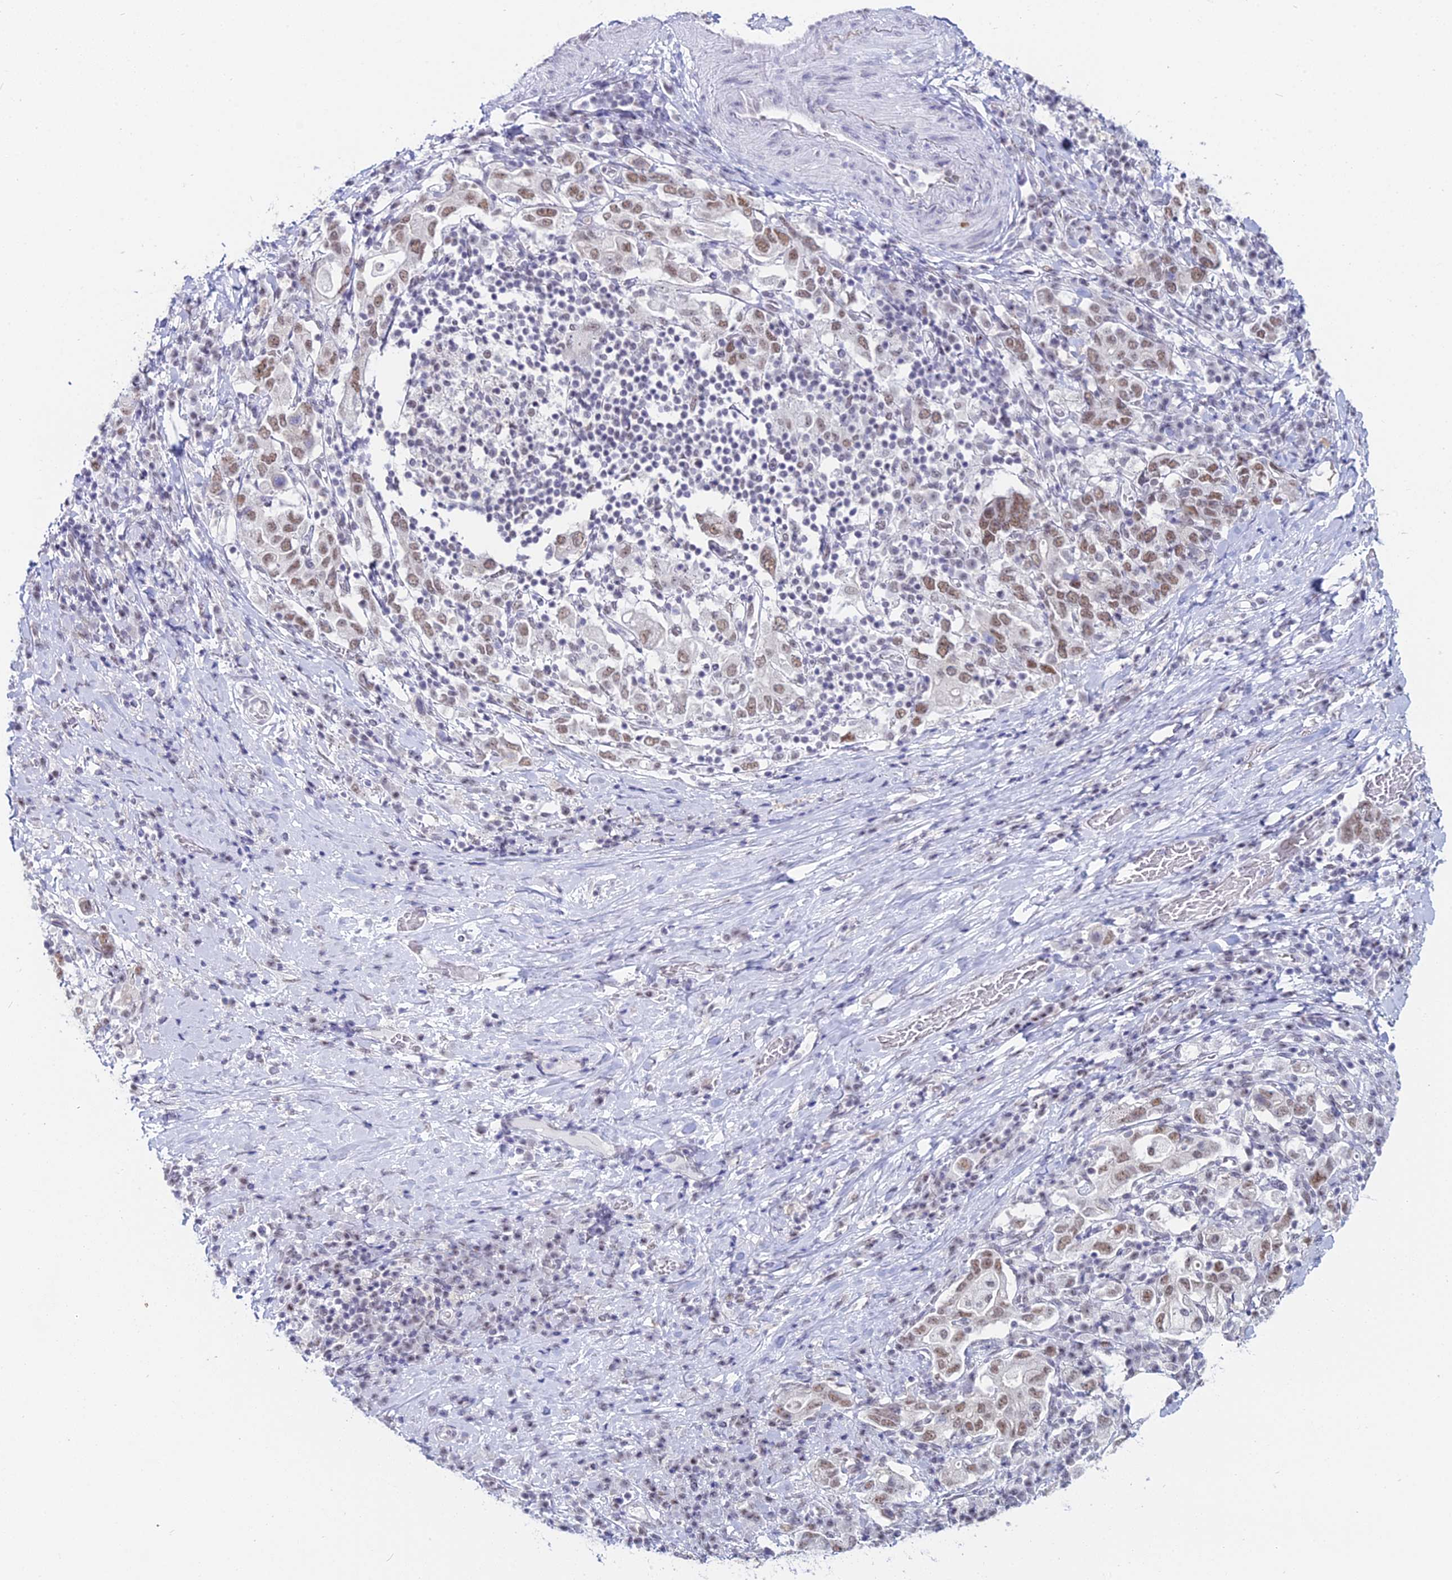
{"staining": {"intensity": "moderate", "quantity": ">75%", "location": "nuclear"}, "tissue": "stomach cancer", "cell_type": "Tumor cells", "image_type": "cancer", "snomed": [{"axis": "morphology", "description": "Adenocarcinoma, NOS"}, {"axis": "topography", "description": "Stomach, upper"}, {"axis": "topography", "description": "Stomach"}], "caption": "This photomicrograph displays IHC staining of stomach cancer, with medium moderate nuclear expression in about >75% of tumor cells.", "gene": "RBM12", "patient": {"sex": "male", "age": 62}}